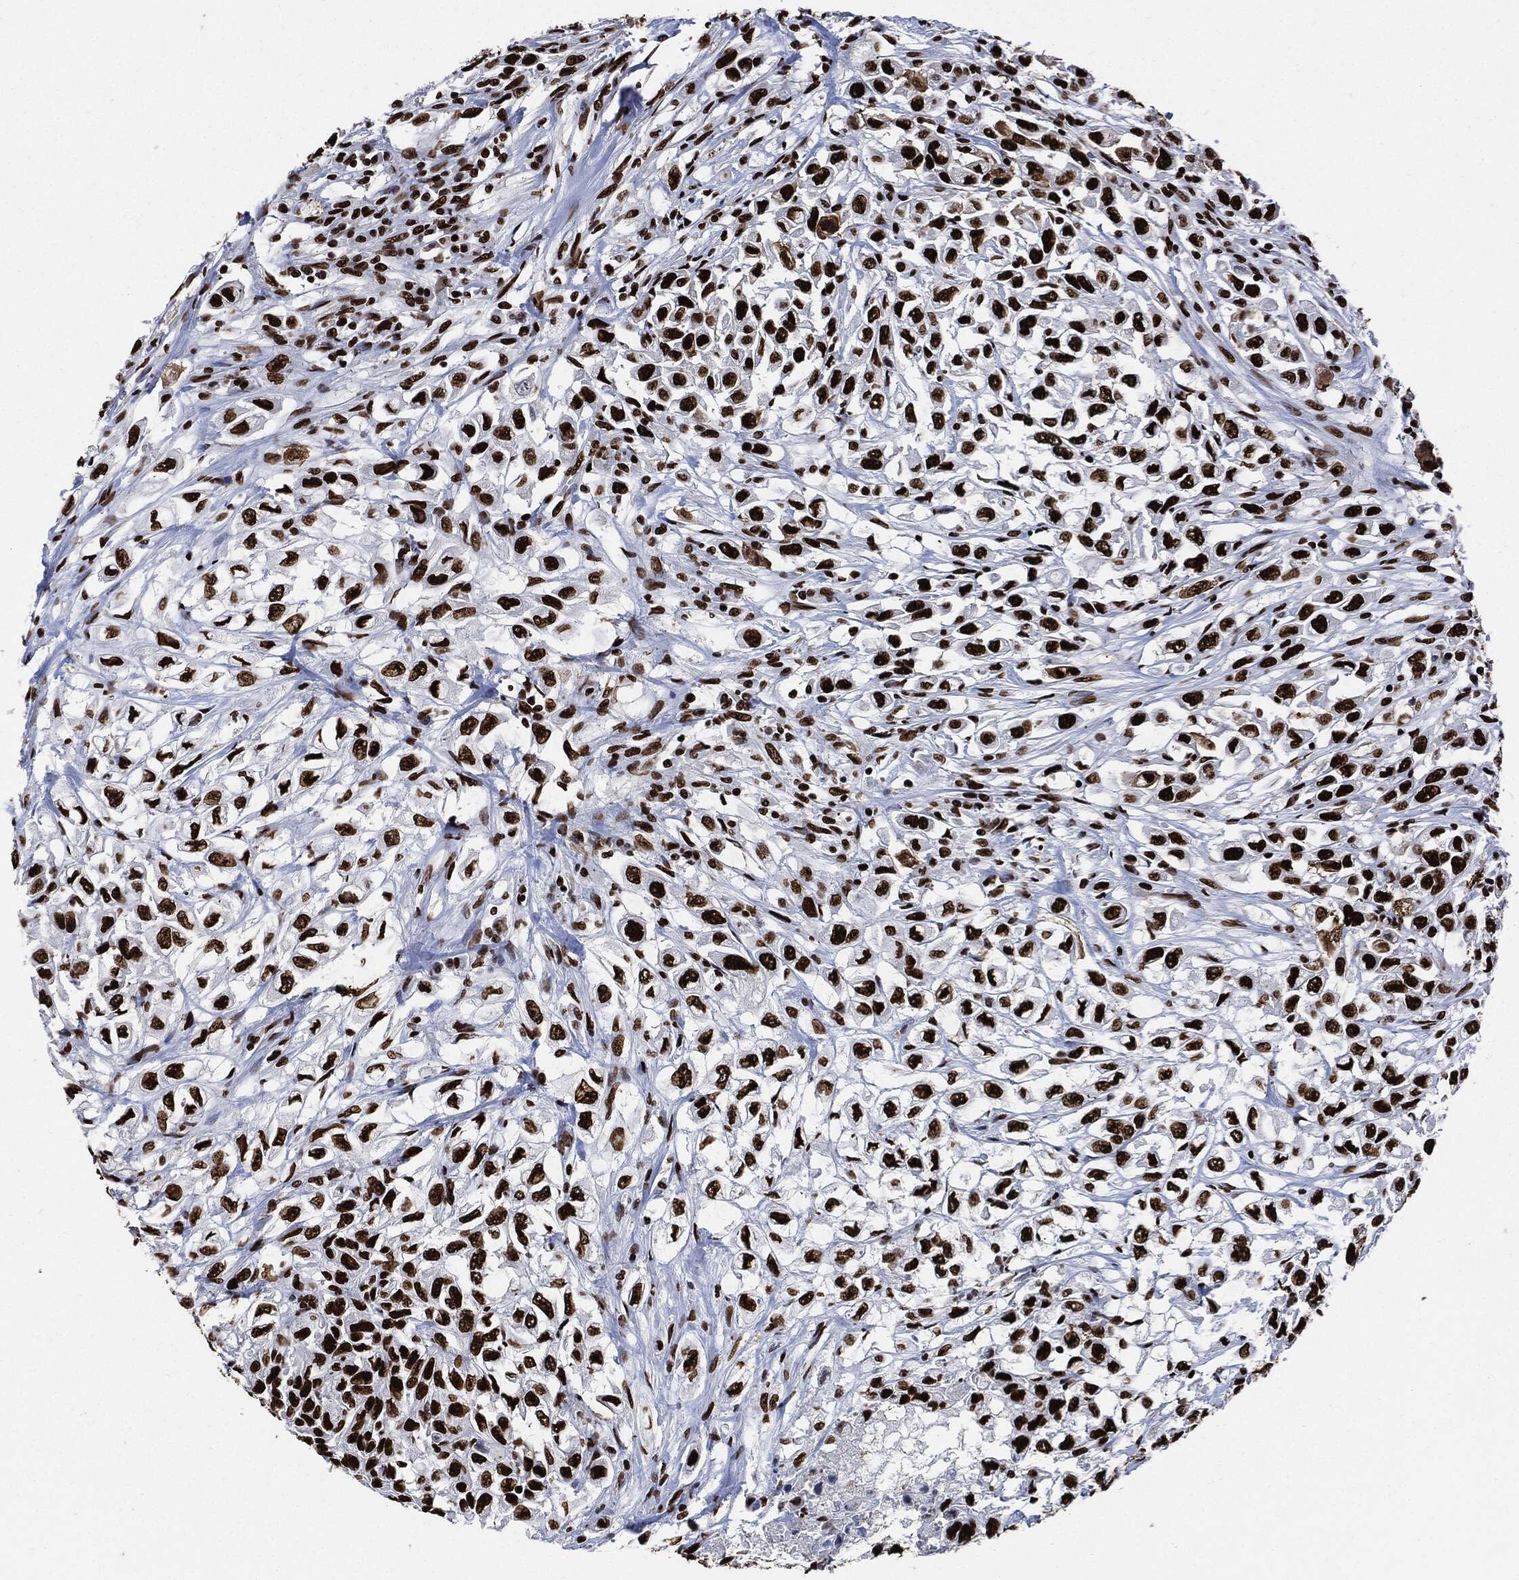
{"staining": {"intensity": "strong", "quantity": ">75%", "location": "nuclear"}, "tissue": "urothelial cancer", "cell_type": "Tumor cells", "image_type": "cancer", "snomed": [{"axis": "morphology", "description": "Urothelial carcinoma, High grade"}, {"axis": "topography", "description": "Urinary bladder"}], "caption": "Urothelial carcinoma (high-grade) stained for a protein (brown) shows strong nuclear positive expression in approximately >75% of tumor cells.", "gene": "RECQL", "patient": {"sex": "female", "age": 56}}